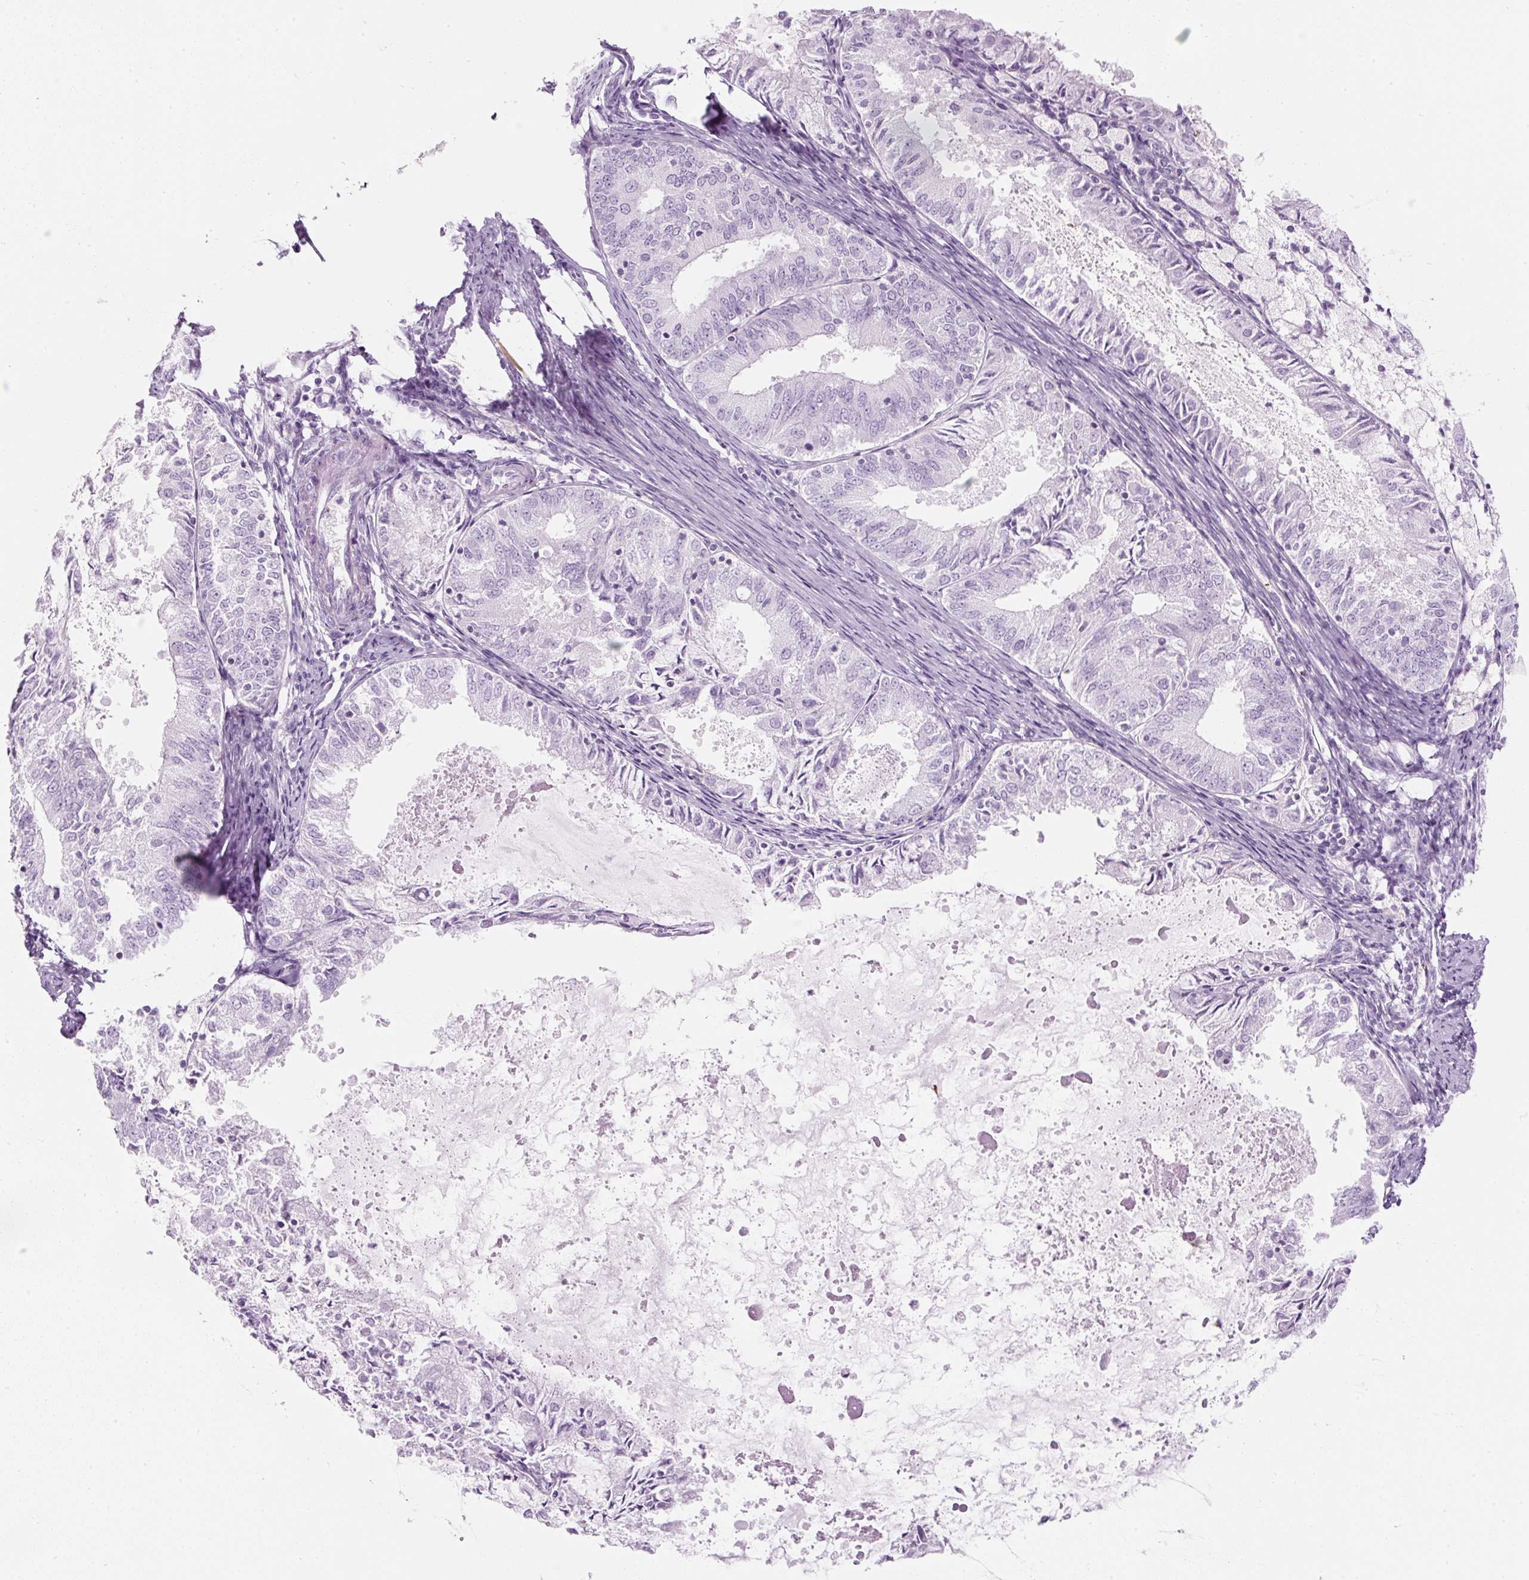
{"staining": {"intensity": "negative", "quantity": "none", "location": "none"}, "tissue": "endometrial cancer", "cell_type": "Tumor cells", "image_type": "cancer", "snomed": [{"axis": "morphology", "description": "Adenocarcinoma, NOS"}, {"axis": "topography", "description": "Endometrium"}], "caption": "IHC of human endometrial cancer (adenocarcinoma) shows no positivity in tumor cells.", "gene": "PF4V1", "patient": {"sex": "female", "age": 57}}